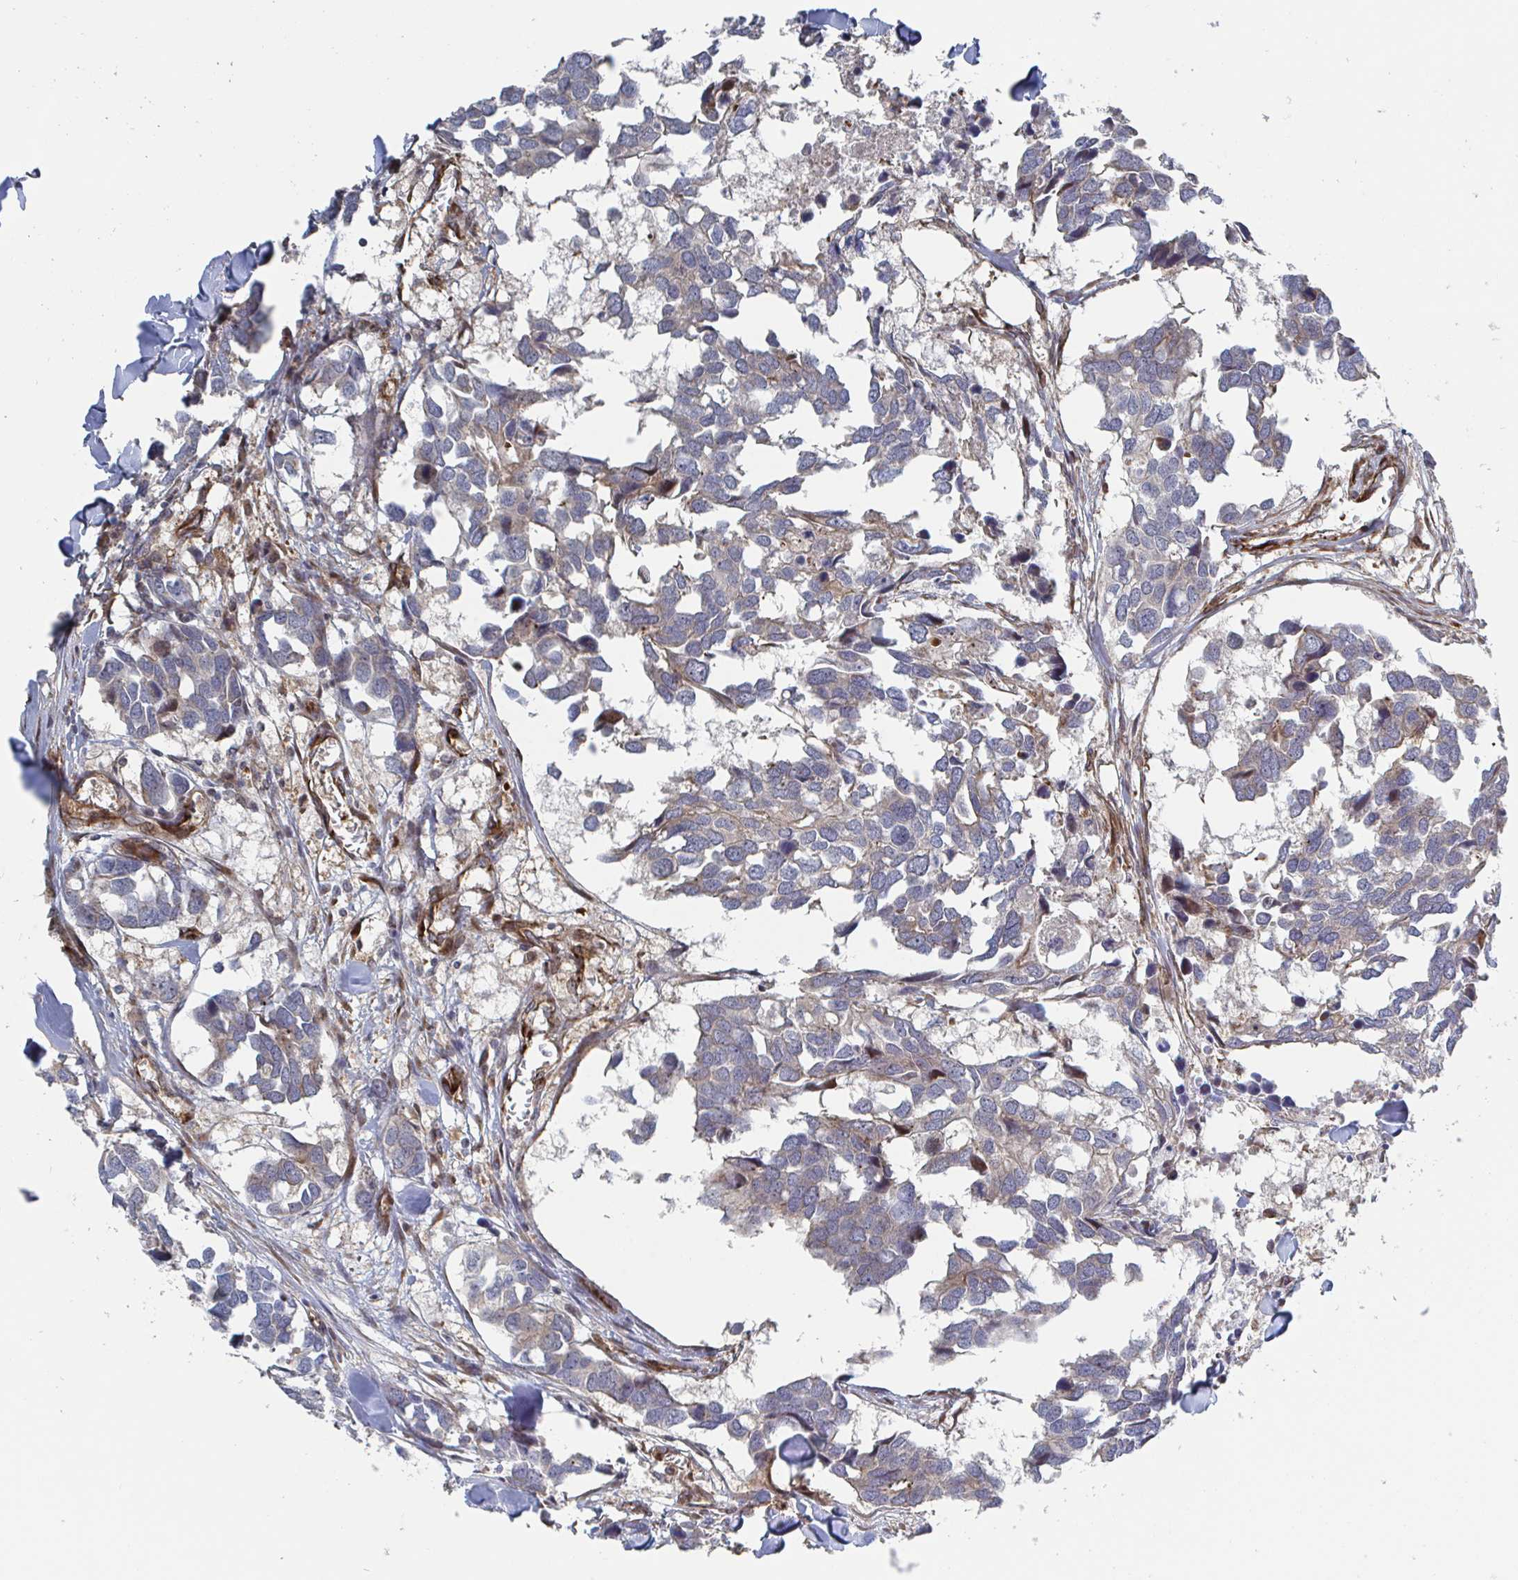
{"staining": {"intensity": "negative", "quantity": "none", "location": "none"}, "tissue": "breast cancer", "cell_type": "Tumor cells", "image_type": "cancer", "snomed": [{"axis": "morphology", "description": "Duct carcinoma"}, {"axis": "topography", "description": "Breast"}], "caption": "IHC of breast cancer displays no staining in tumor cells.", "gene": "DVL3", "patient": {"sex": "female", "age": 83}}